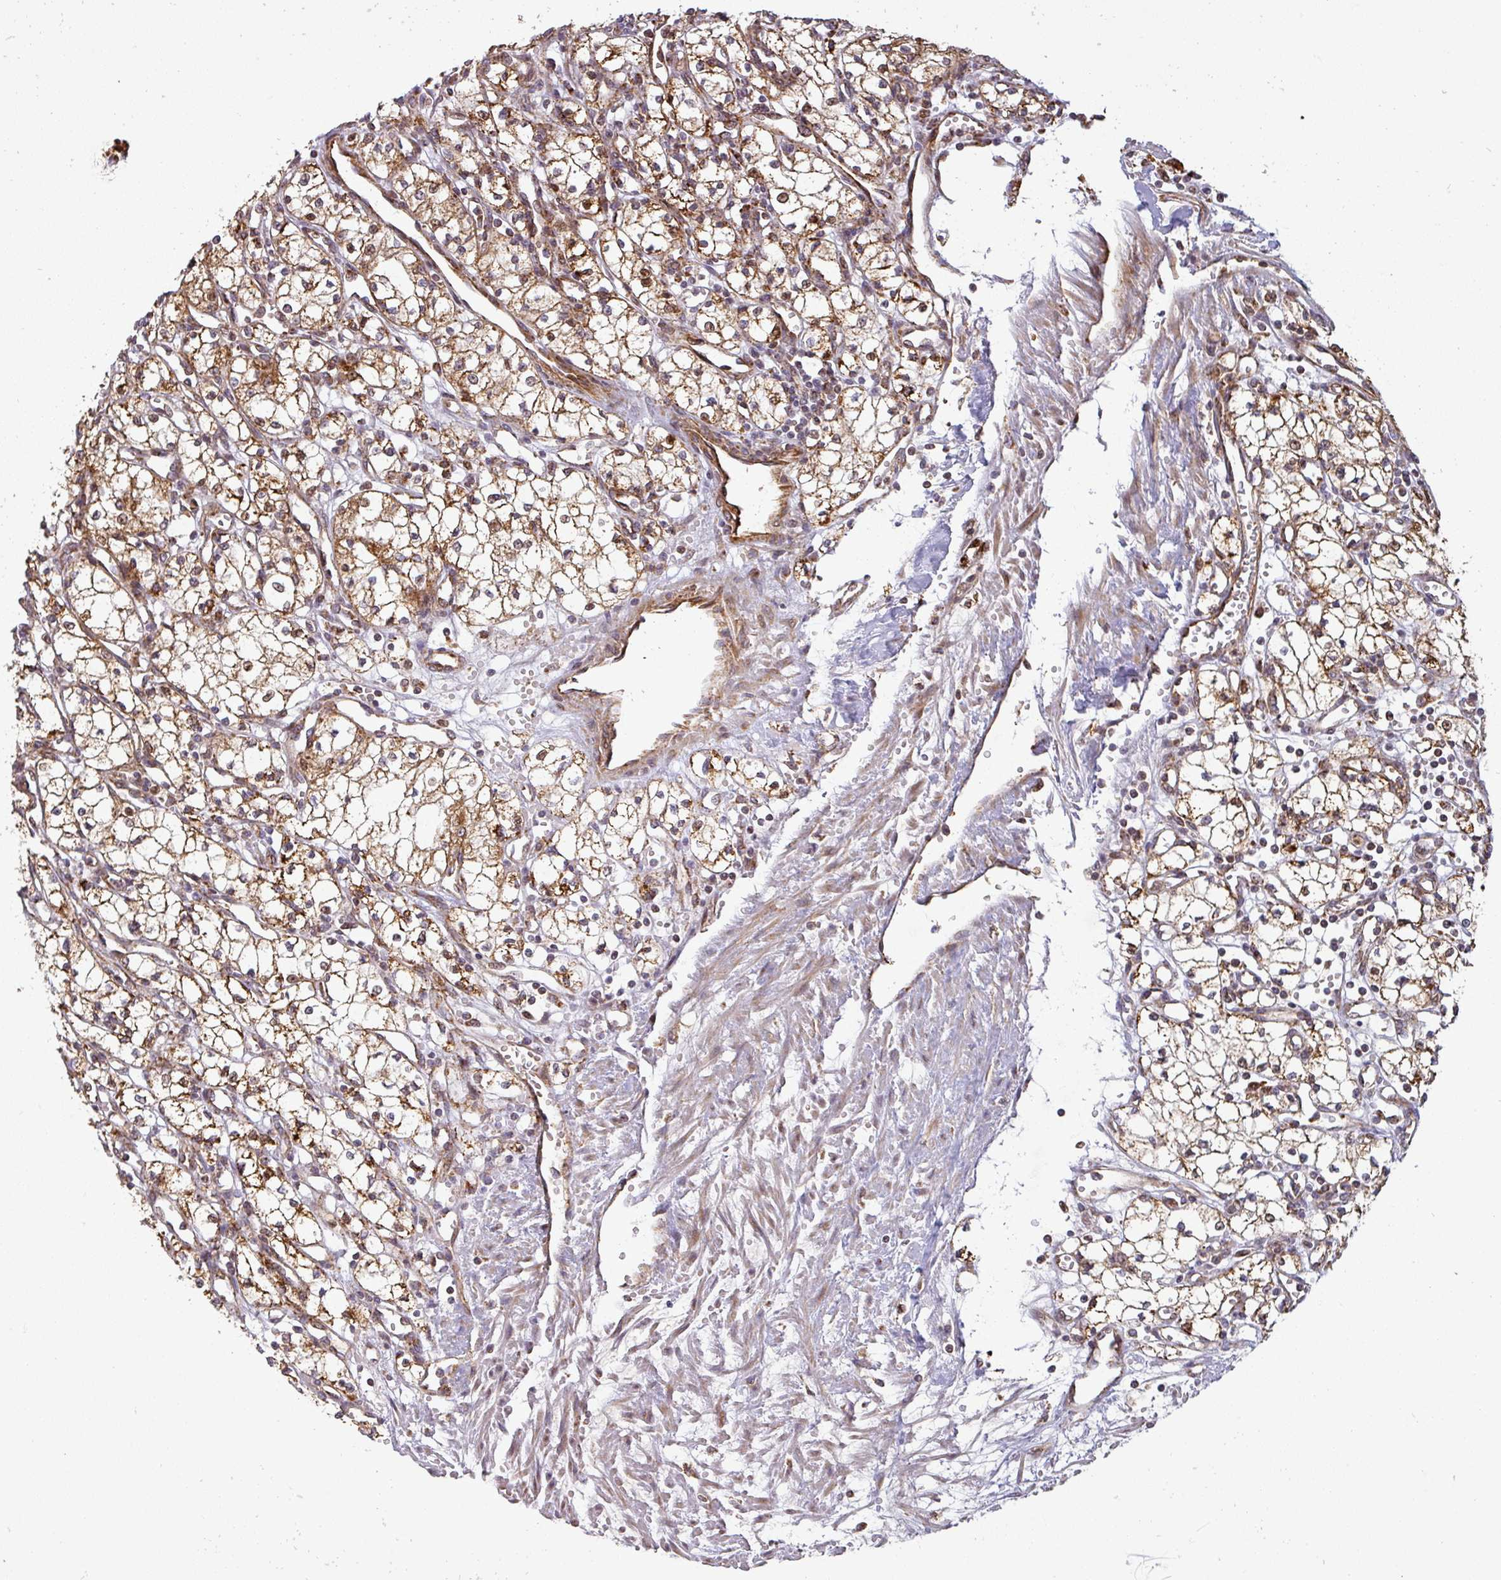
{"staining": {"intensity": "strong", "quantity": ">75%", "location": "cytoplasmic/membranous"}, "tissue": "renal cancer", "cell_type": "Tumor cells", "image_type": "cancer", "snomed": [{"axis": "morphology", "description": "Adenocarcinoma, NOS"}, {"axis": "topography", "description": "Kidney"}], "caption": "Renal cancer (adenocarcinoma) tissue displays strong cytoplasmic/membranous positivity in approximately >75% of tumor cells, visualized by immunohistochemistry. (brown staining indicates protein expression, while blue staining denotes nuclei).", "gene": "GPD2", "patient": {"sex": "male", "age": 59}}